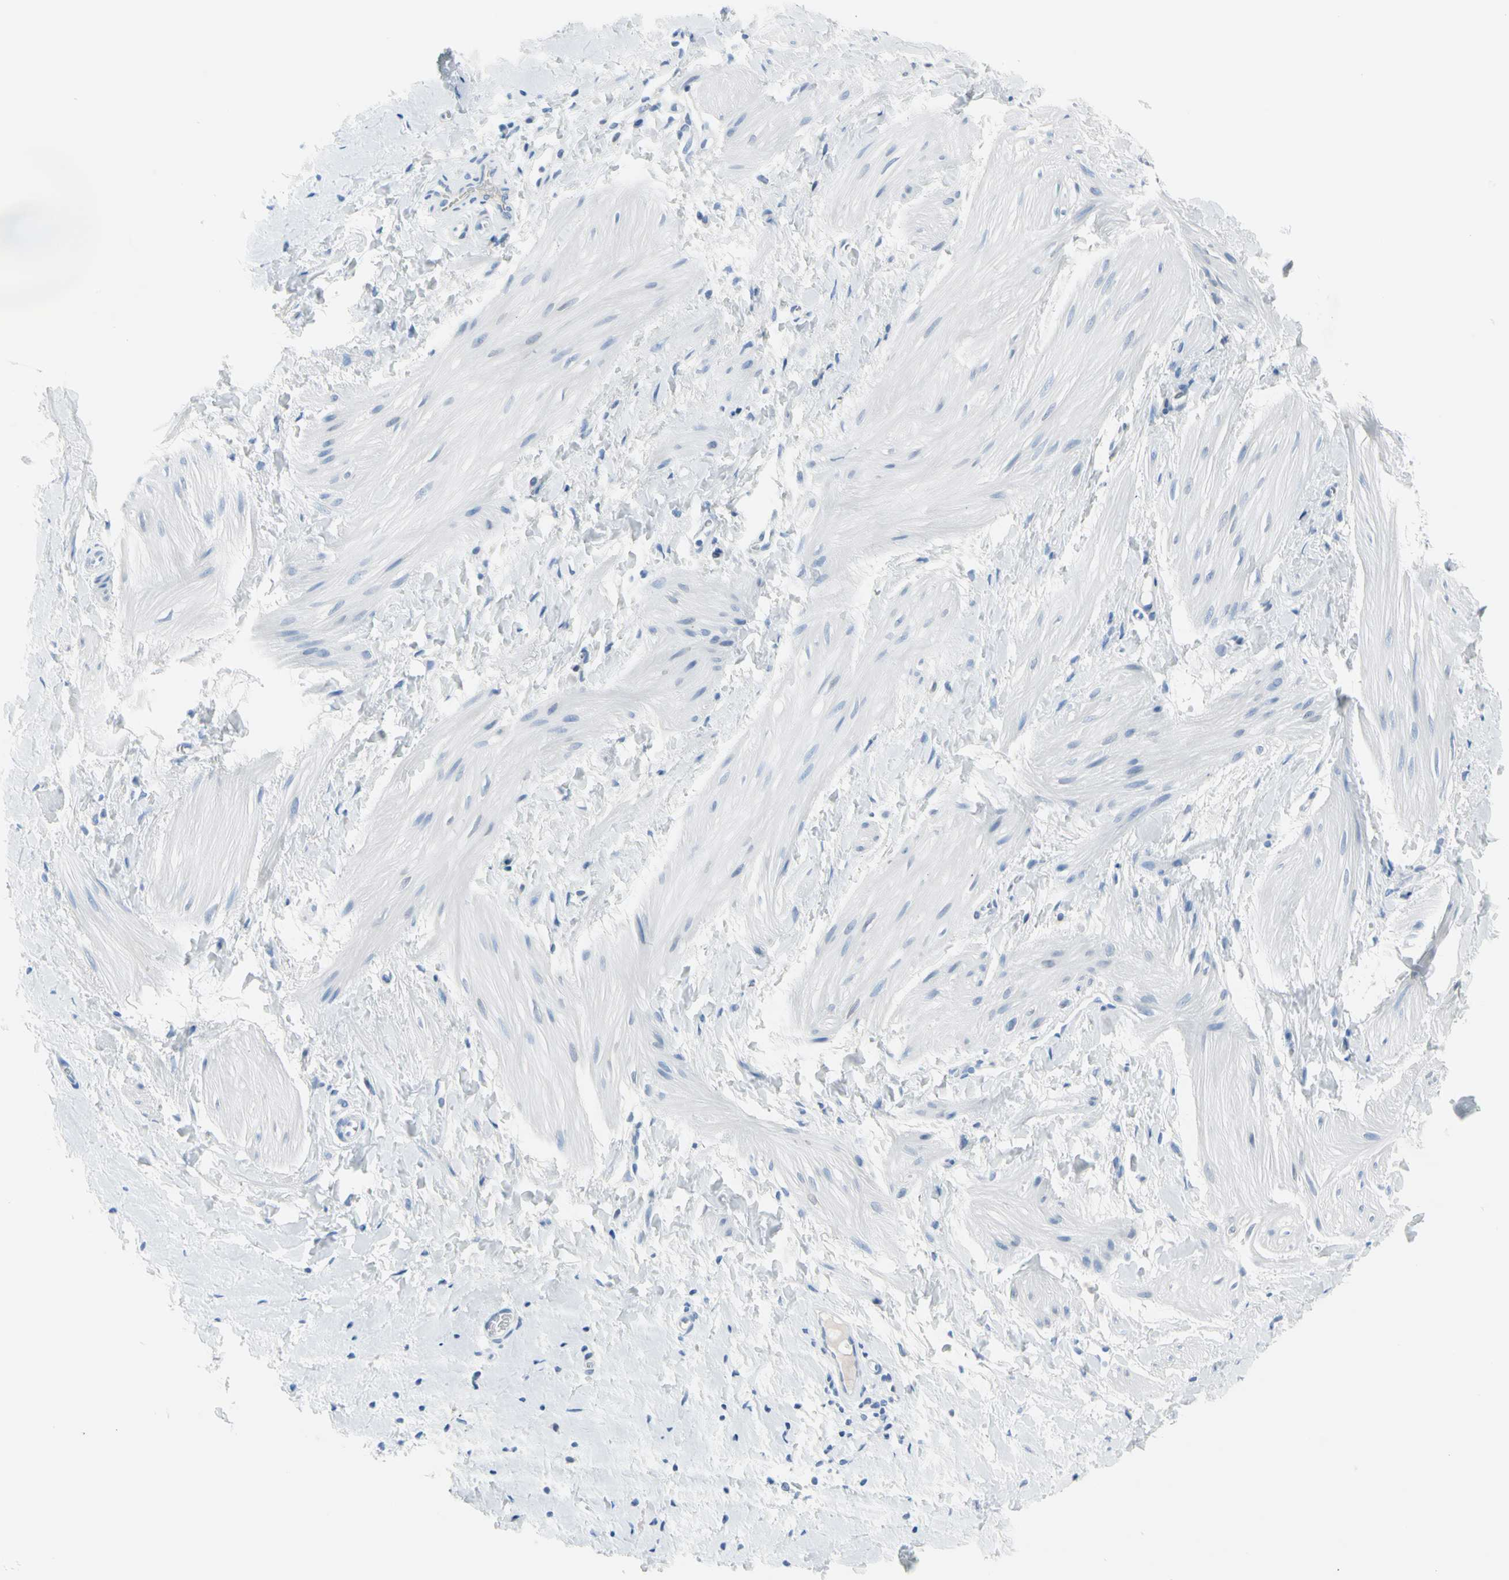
{"staining": {"intensity": "negative", "quantity": "none", "location": "none"}, "tissue": "smooth muscle", "cell_type": "Smooth muscle cells", "image_type": "normal", "snomed": [{"axis": "morphology", "description": "Normal tissue, NOS"}, {"axis": "topography", "description": "Smooth muscle"}], "caption": "DAB (3,3'-diaminobenzidine) immunohistochemical staining of normal smooth muscle displays no significant expression in smooth muscle cells. Brightfield microscopy of immunohistochemistry stained with DAB (brown) and hematoxylin (blue), captured at high magnification.", "gene": "TPO", "patient": {"sex": "male", "age": 16}}